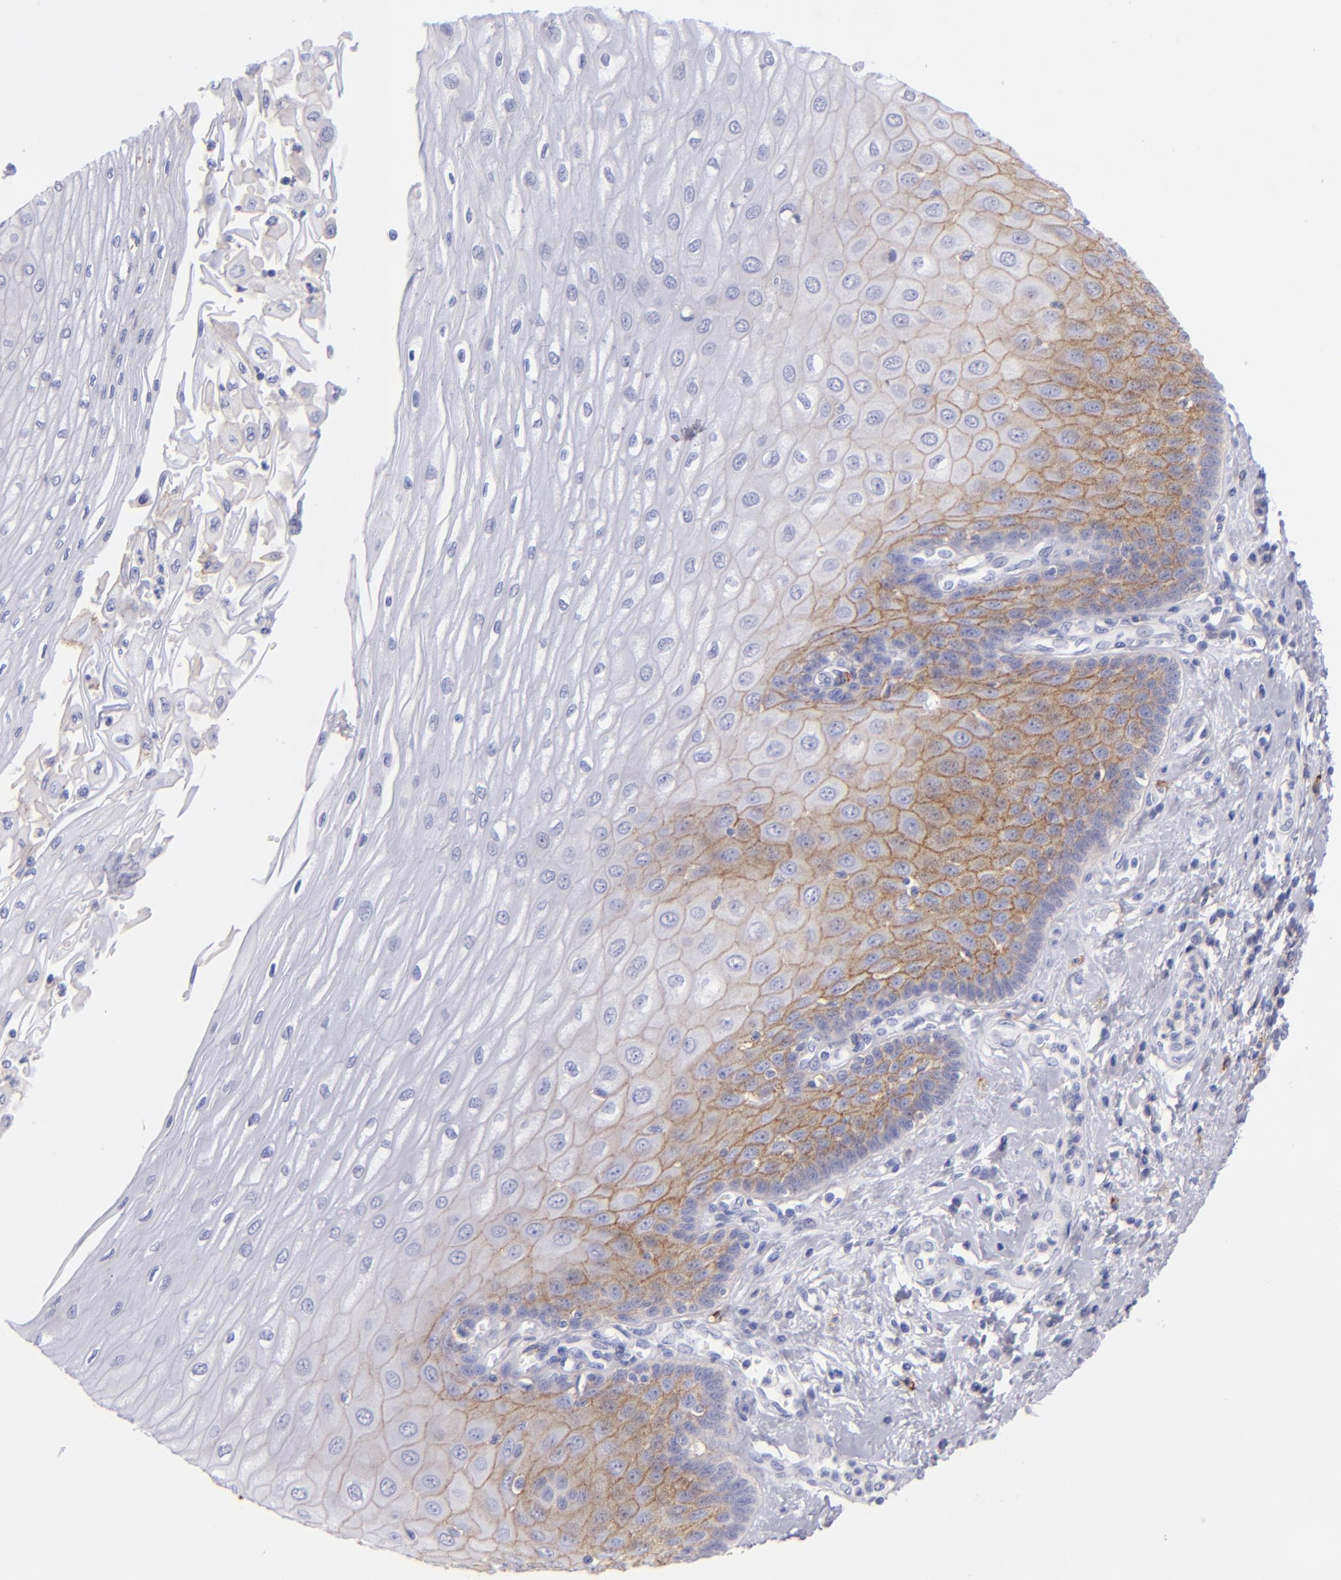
{"staining": {"intensity": "moderate", "quantity": "<25%", "location": "cytoplasmic/membranous"}, "tissue": "esophagus", "cell_type": "Squamous epithelial cells", "image_type": "normal", "snomed": [{"axis": "morphology", "description": "Normal tissue, NOS"}, {"axis": "topography", "description": "Esophagus"}], "caption": "An IHC image of benign tissue is shown. Protein staining in brown highlights moderate cytoplasmic/membranous positivity in esophagus within squamous epithelial cells.", "gene": "CD82", "patient": {"sex": "male", "age": 62}}